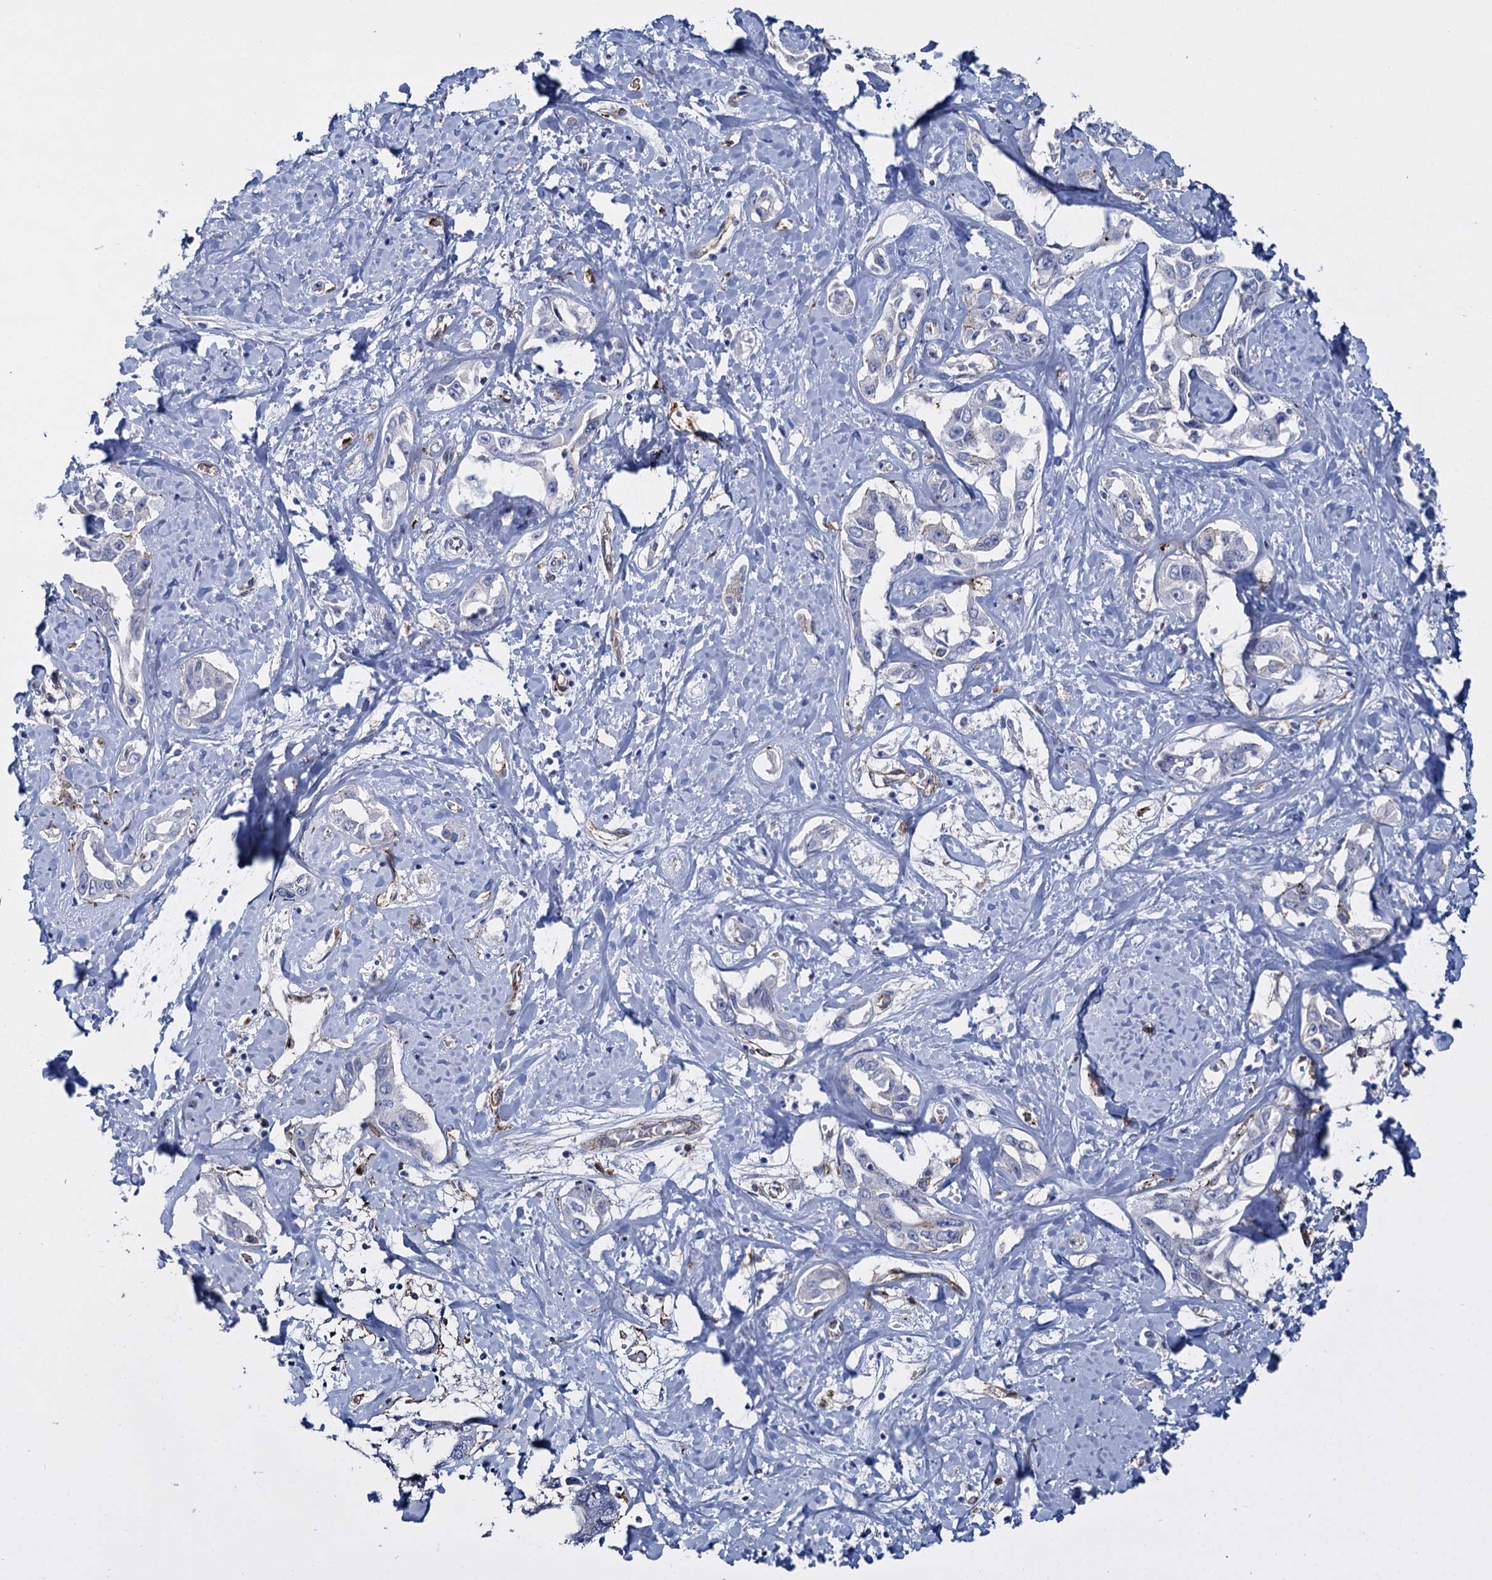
{"staining": {"intensity": "negative", "quantity": "none", "location": "none"}, "tissue": "liver cancer", "cell_type": "Tumor cells", "image_type": "cancer", "snomed": [{"axis": "morphology", "description": "Cholangiocarcinoma"}, {"axis": "topography", "description": "Liver"}], "caption": "This is a histopathology image of IHC staining of cholangiocarcinoma (liver), which shows no staining in tumor cells. (Stains: DAB IHC with hematoxylin counter stain, Microscopy: brightfield microscopy at high magnification).", "gene": "SNCG", "patient": {"sex": "male", "age": 59}}